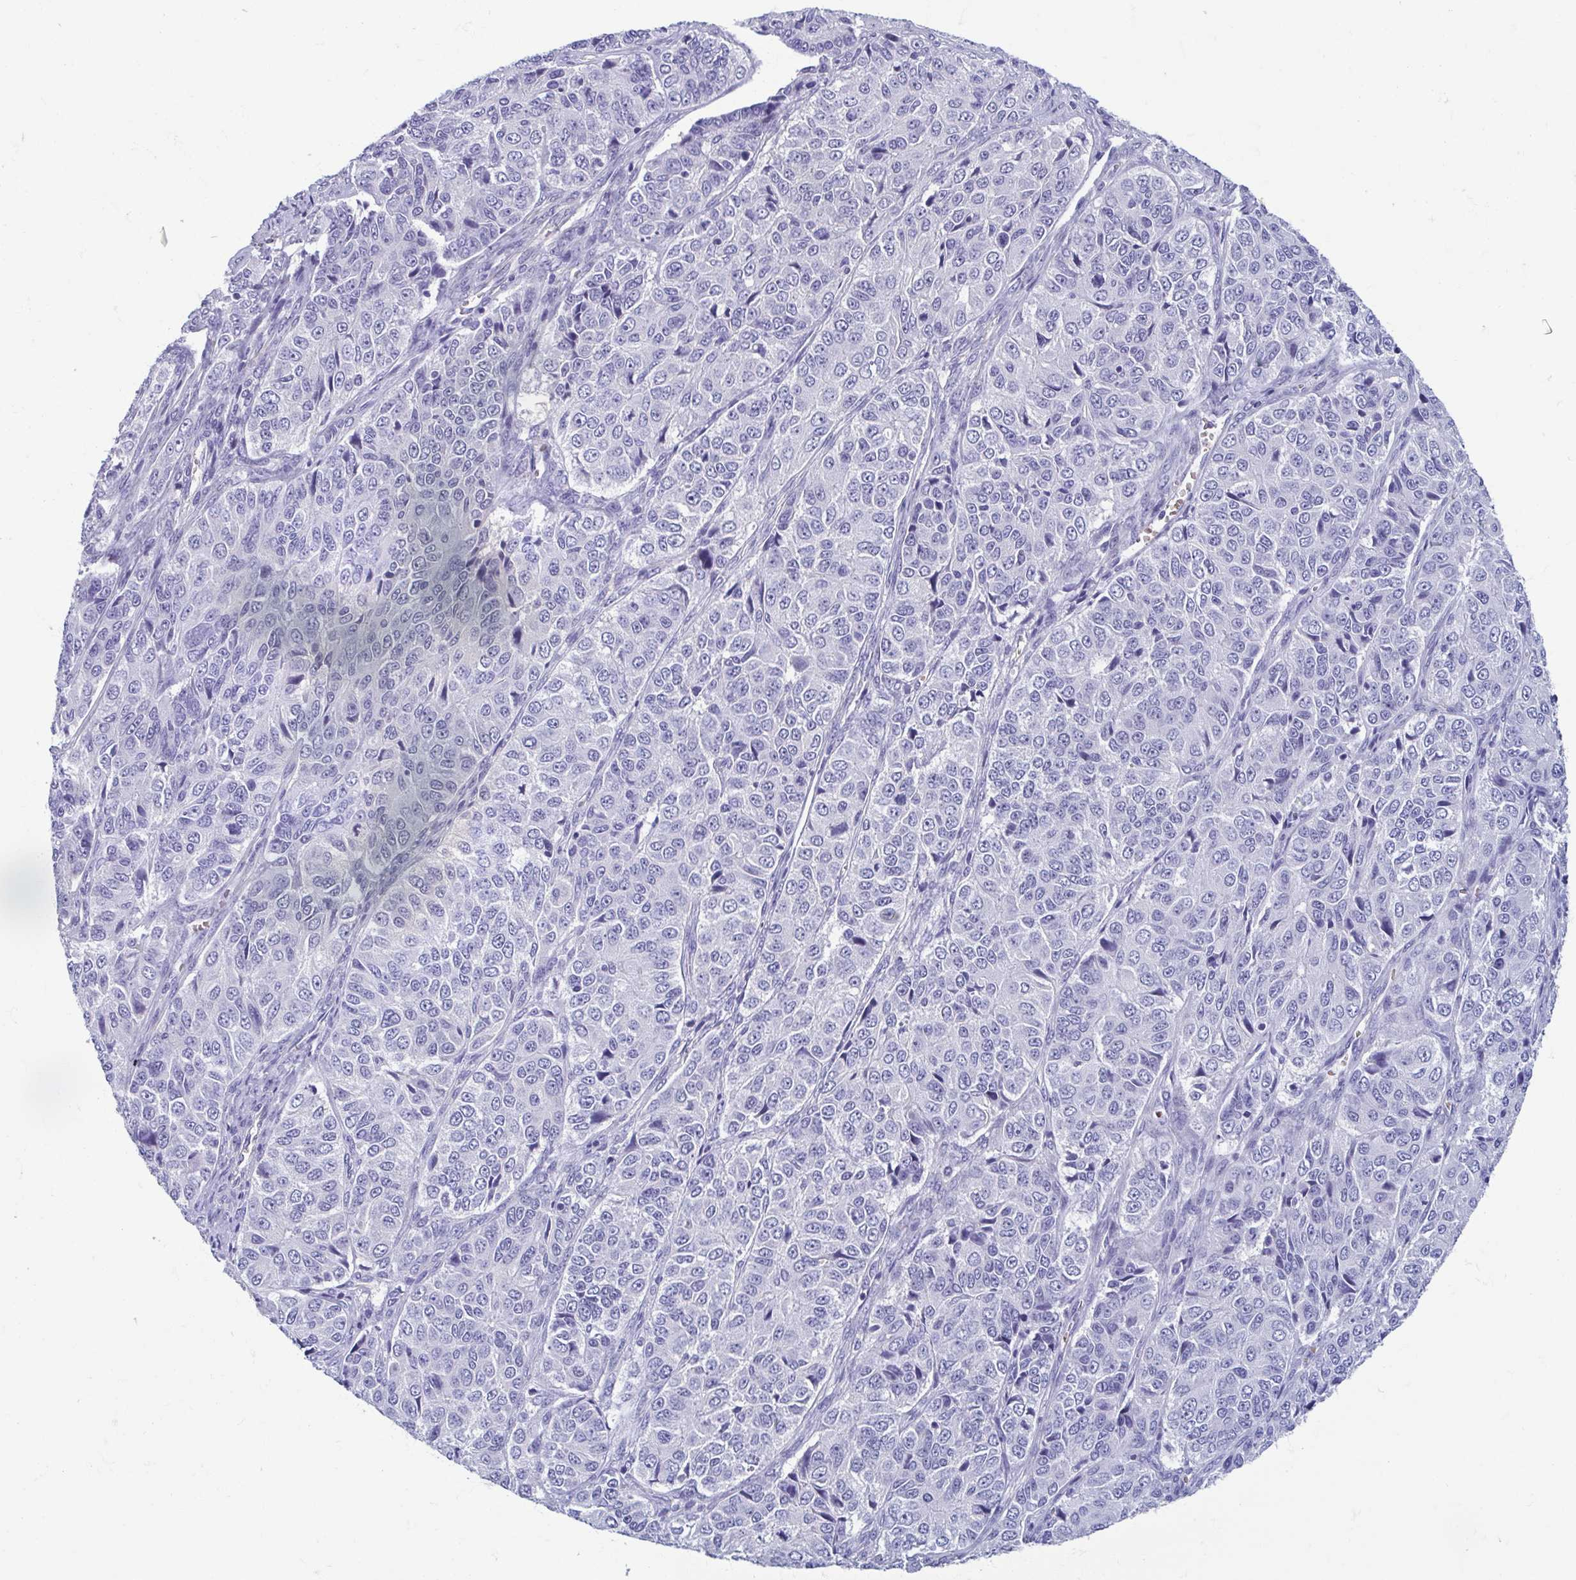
{"staining": {"intensity": "negative", "quantity": "none", "location": "none"}, "tissue": "ovarian cancer", "cell_type": "Tumor cells", "image_type": "cancer", "snomed": [{"axis": "morphology", "description": "Carcinoma, endometroid"}, {"axis": "topography", "description": "Ovary"}], "caption": "Immunohistochemistry (IHC) image of human ovarian cancer (endometroid carcinoma) stained for a protein (brown), which reveals no staining in tumor cells.", "gene": "MORC4", "patient": {"sex": "female", "age": 51}}